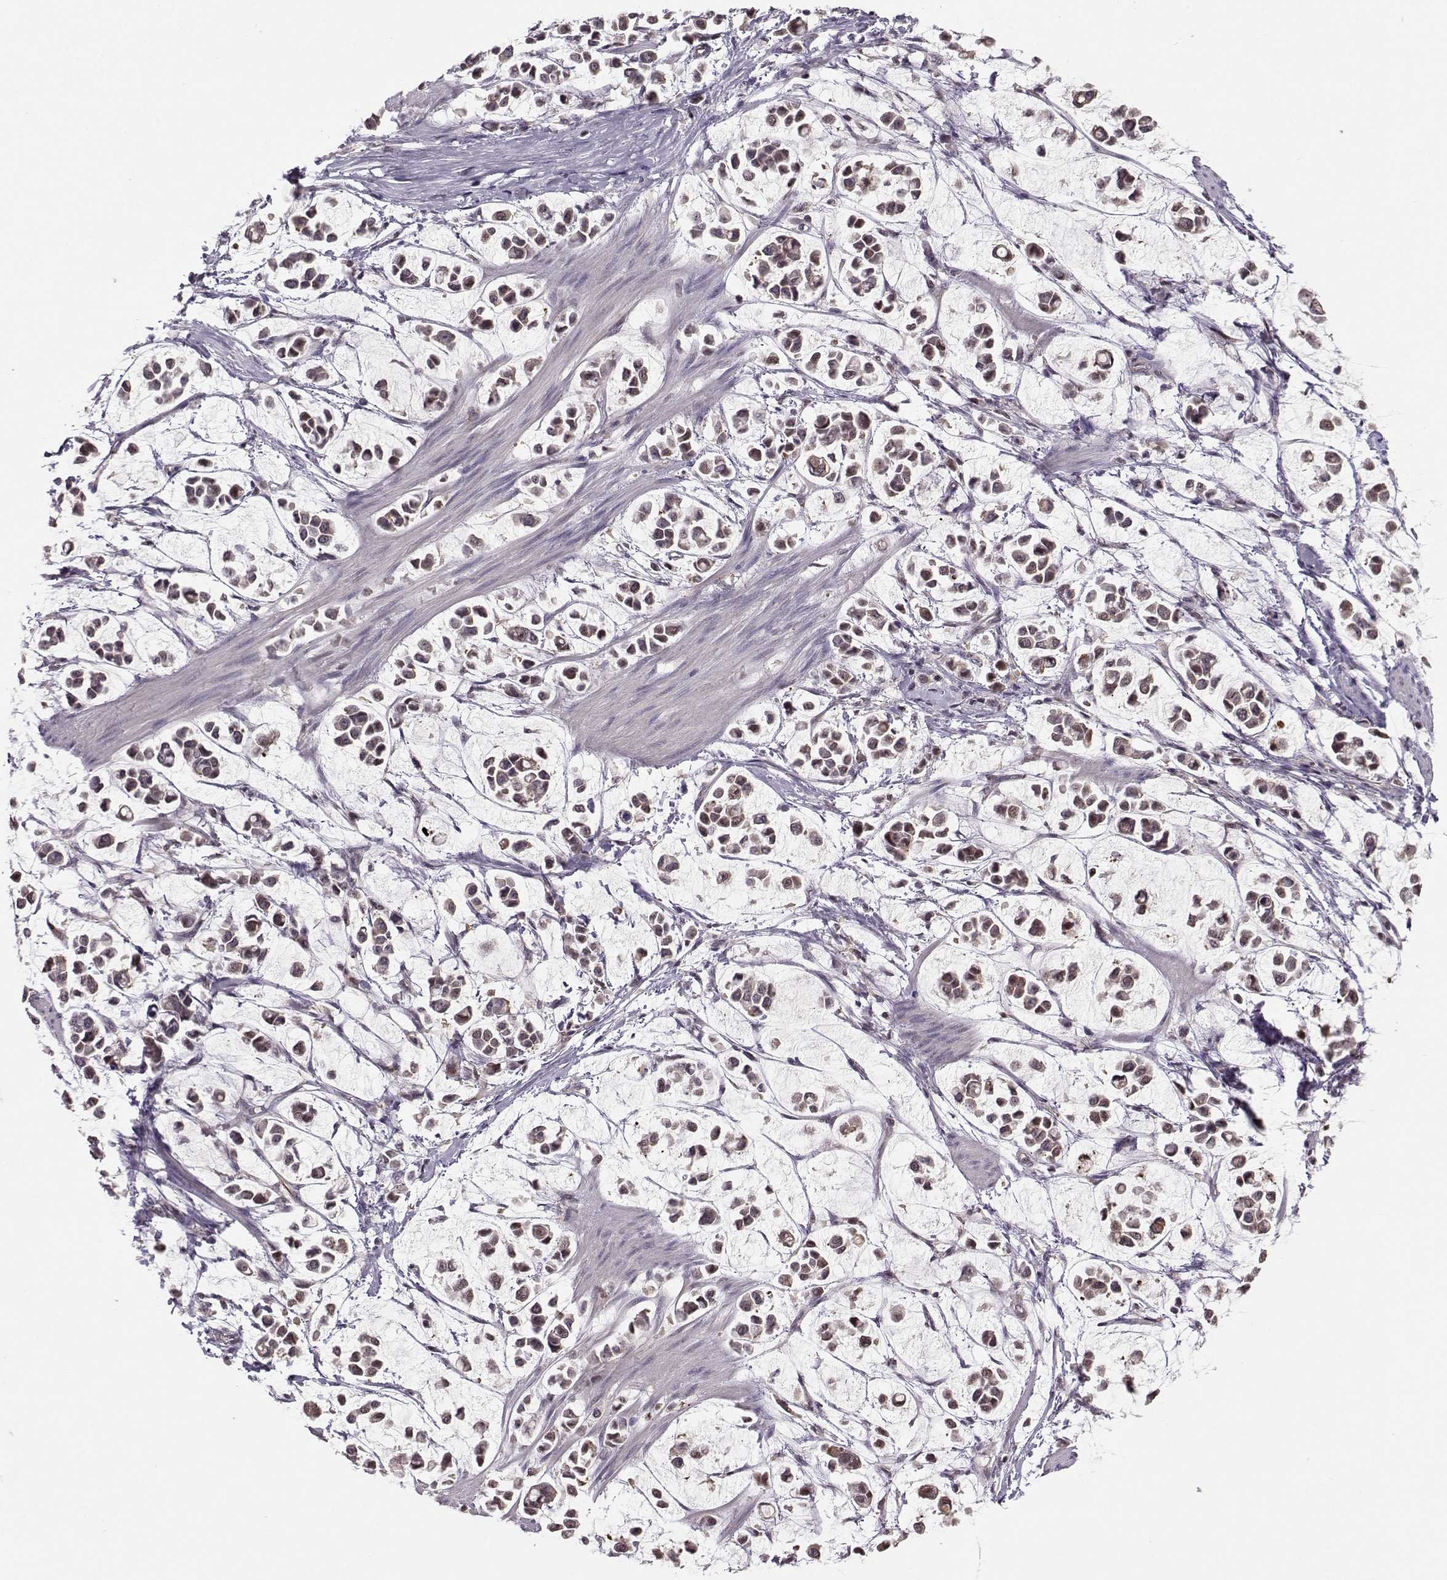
{"staining": {"intensity": "weak", "quantity": "<25%", "location": "nuclear"}, "tissue": "stomach cancer", "cell_type": "Tumor cells", "image_type": "cancer", "snomed": [{"axis": "morphology", "description": "Adenocarcinoma, NOS"}, {"axis": "topography", "description": "Stomach"}], "caption": "This is a histopathology image of immunohistochemistry (IHC) staining of adenocarcinoma (stomach), which shows no expression in tumor cells.", "gene": "PKP2", "patient": {"sex": "male", "age": 82}}